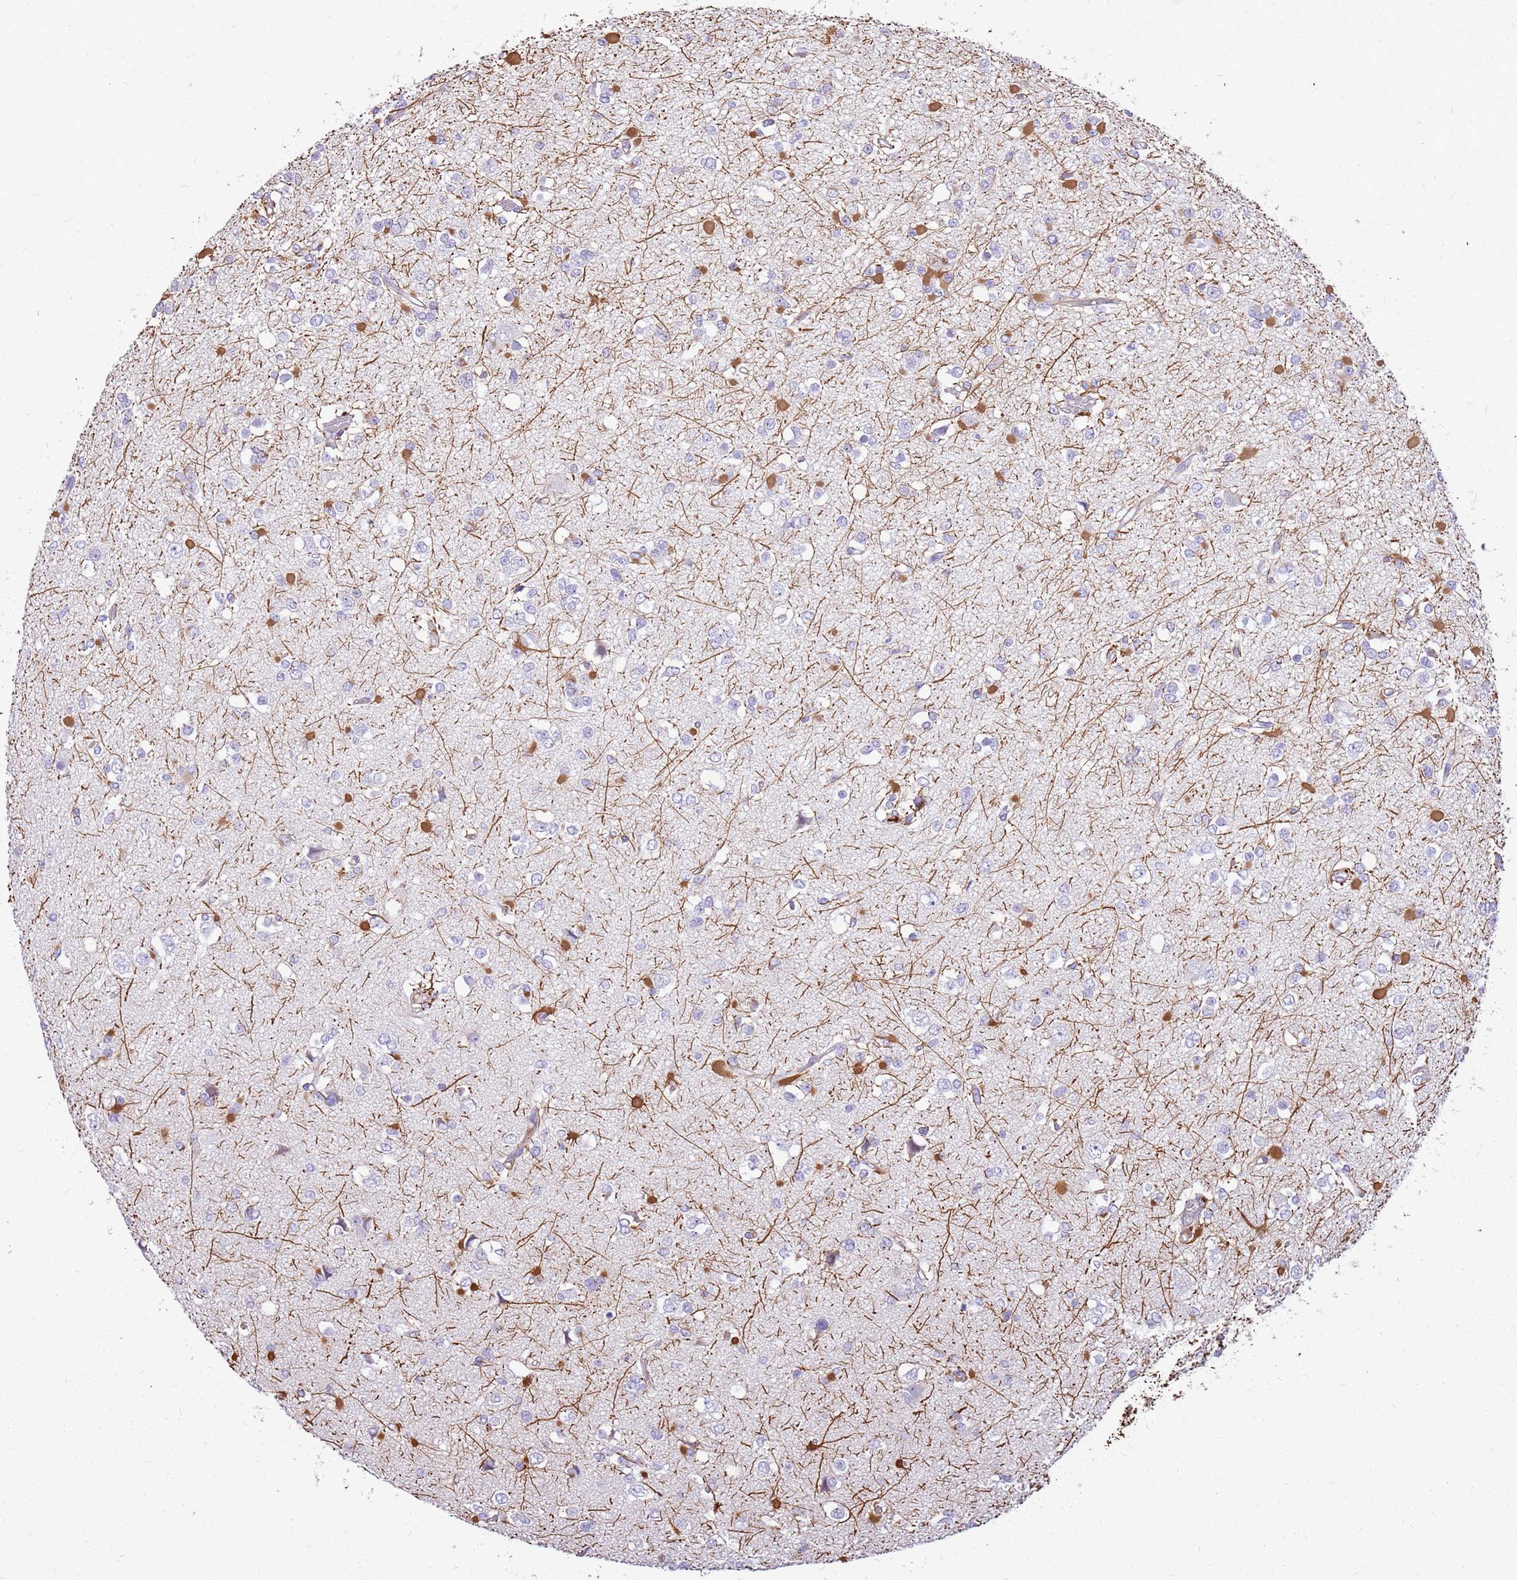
{"staining": {"intensity": "negative", "quantity": "none", "location": "none"}, "tissue": "glioma", "cell_type": "Tumor cells", "image_type": "cancer", "snomed": [{"axis": "morphology", "description": "Glioma, malignant, Low grade"}, {"axis": "topography", "description": "Brain"}], "caption": "The histopathology image reveals no significant positivity in tumor cells of glioma. (Brightfield microscopy of DAB (3,3'-diaminobenzidine) immunohistochemistry (IHC) at high magnification).", "gene": "PCNX1", "patient": {"sex": "female", "age": 22}}